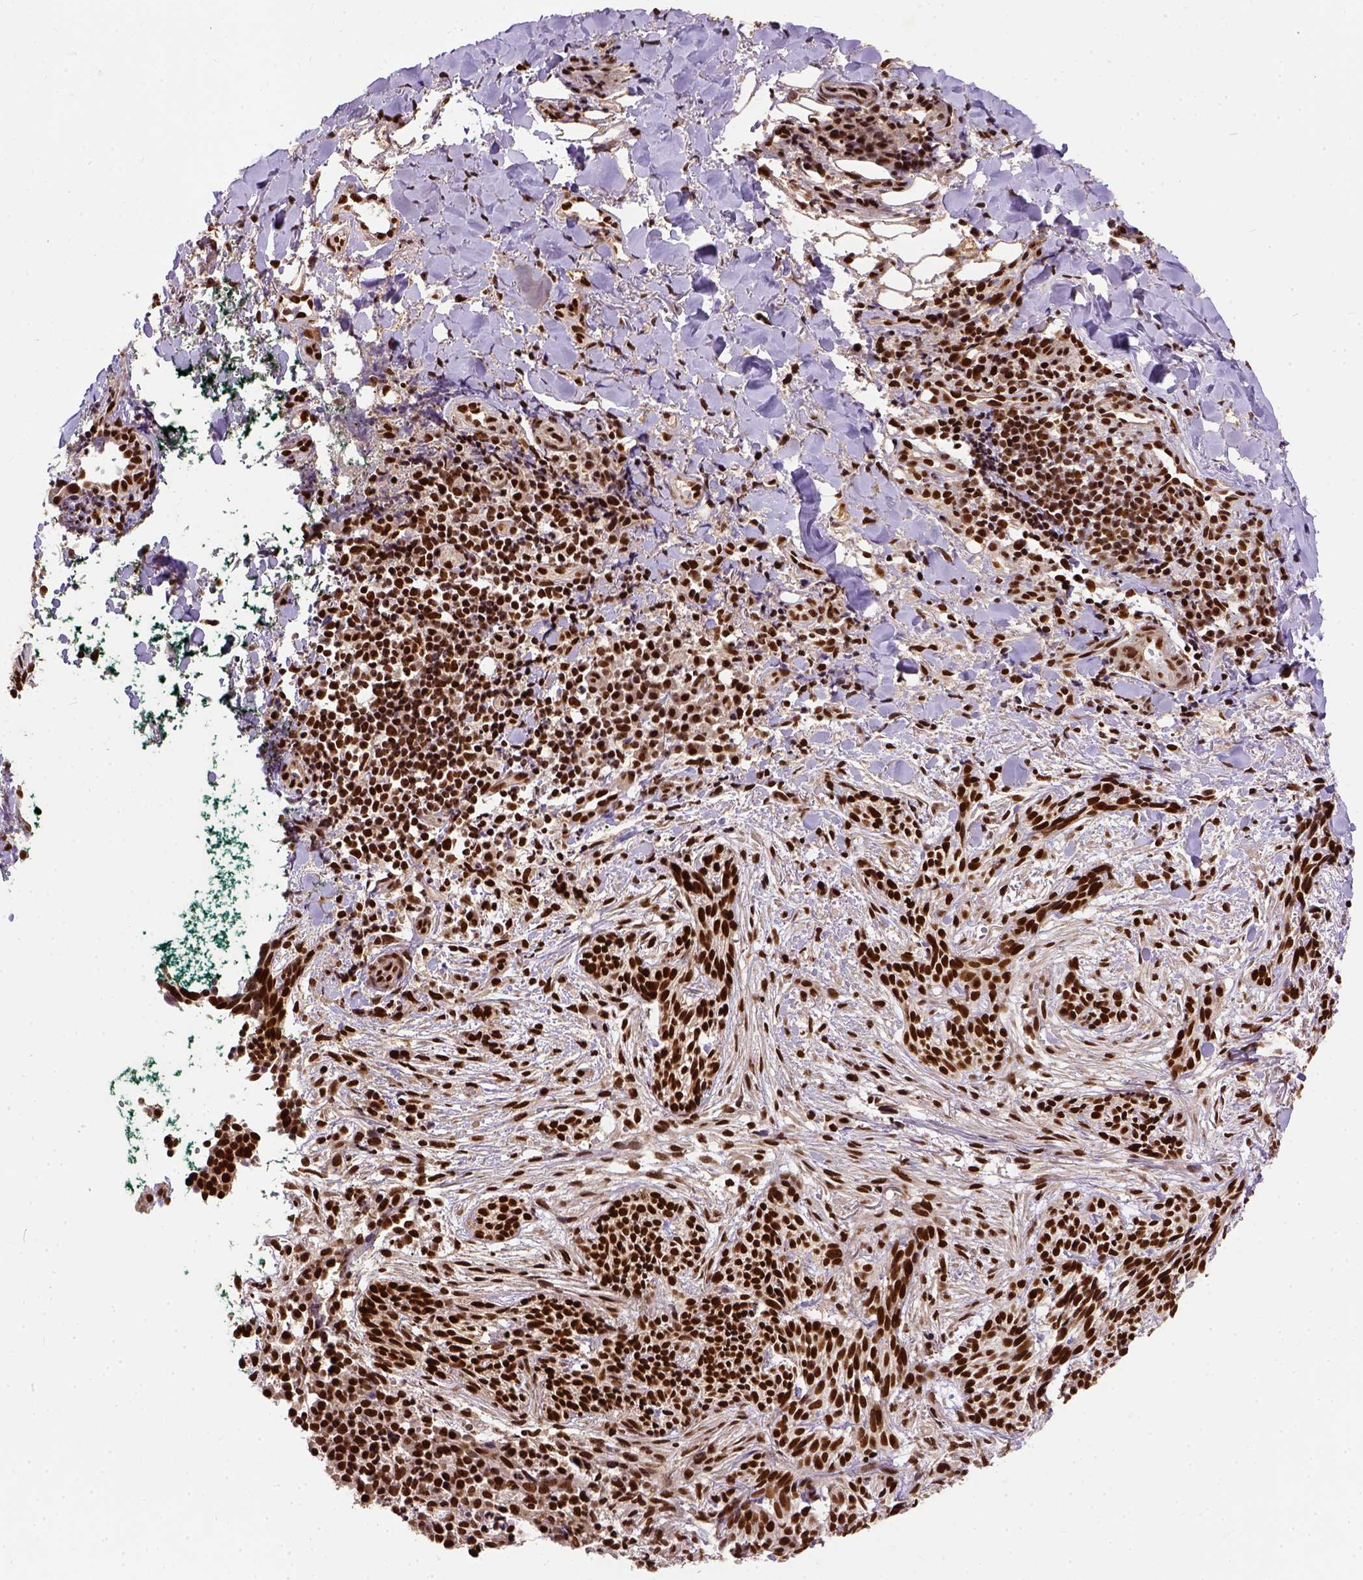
{"staining": {"intensity": "strong", "quantity": ">75%", "location": "nuclear"}, "tissue": "skin cancer", "cell_type": "Tumor cells", "image_type": "cancer", "snomed": [{"axis": "morphology", "description": "Basal cell carcinoma"}, {"axis": "topography", "description": "Skin"}], "caption": "IHC staining of basal cell carcinoma (skin), which displays high levels of strong nuclear staining in approximately >75% of tumor cells indicating strong nuclear protein positivity. The staining was performed using DAB (brown) for protein detection and nuclei were counterstained in hematoxylin (blue).", "gene": "NACC1", "patient": {"sex": "male", "age": 71}}